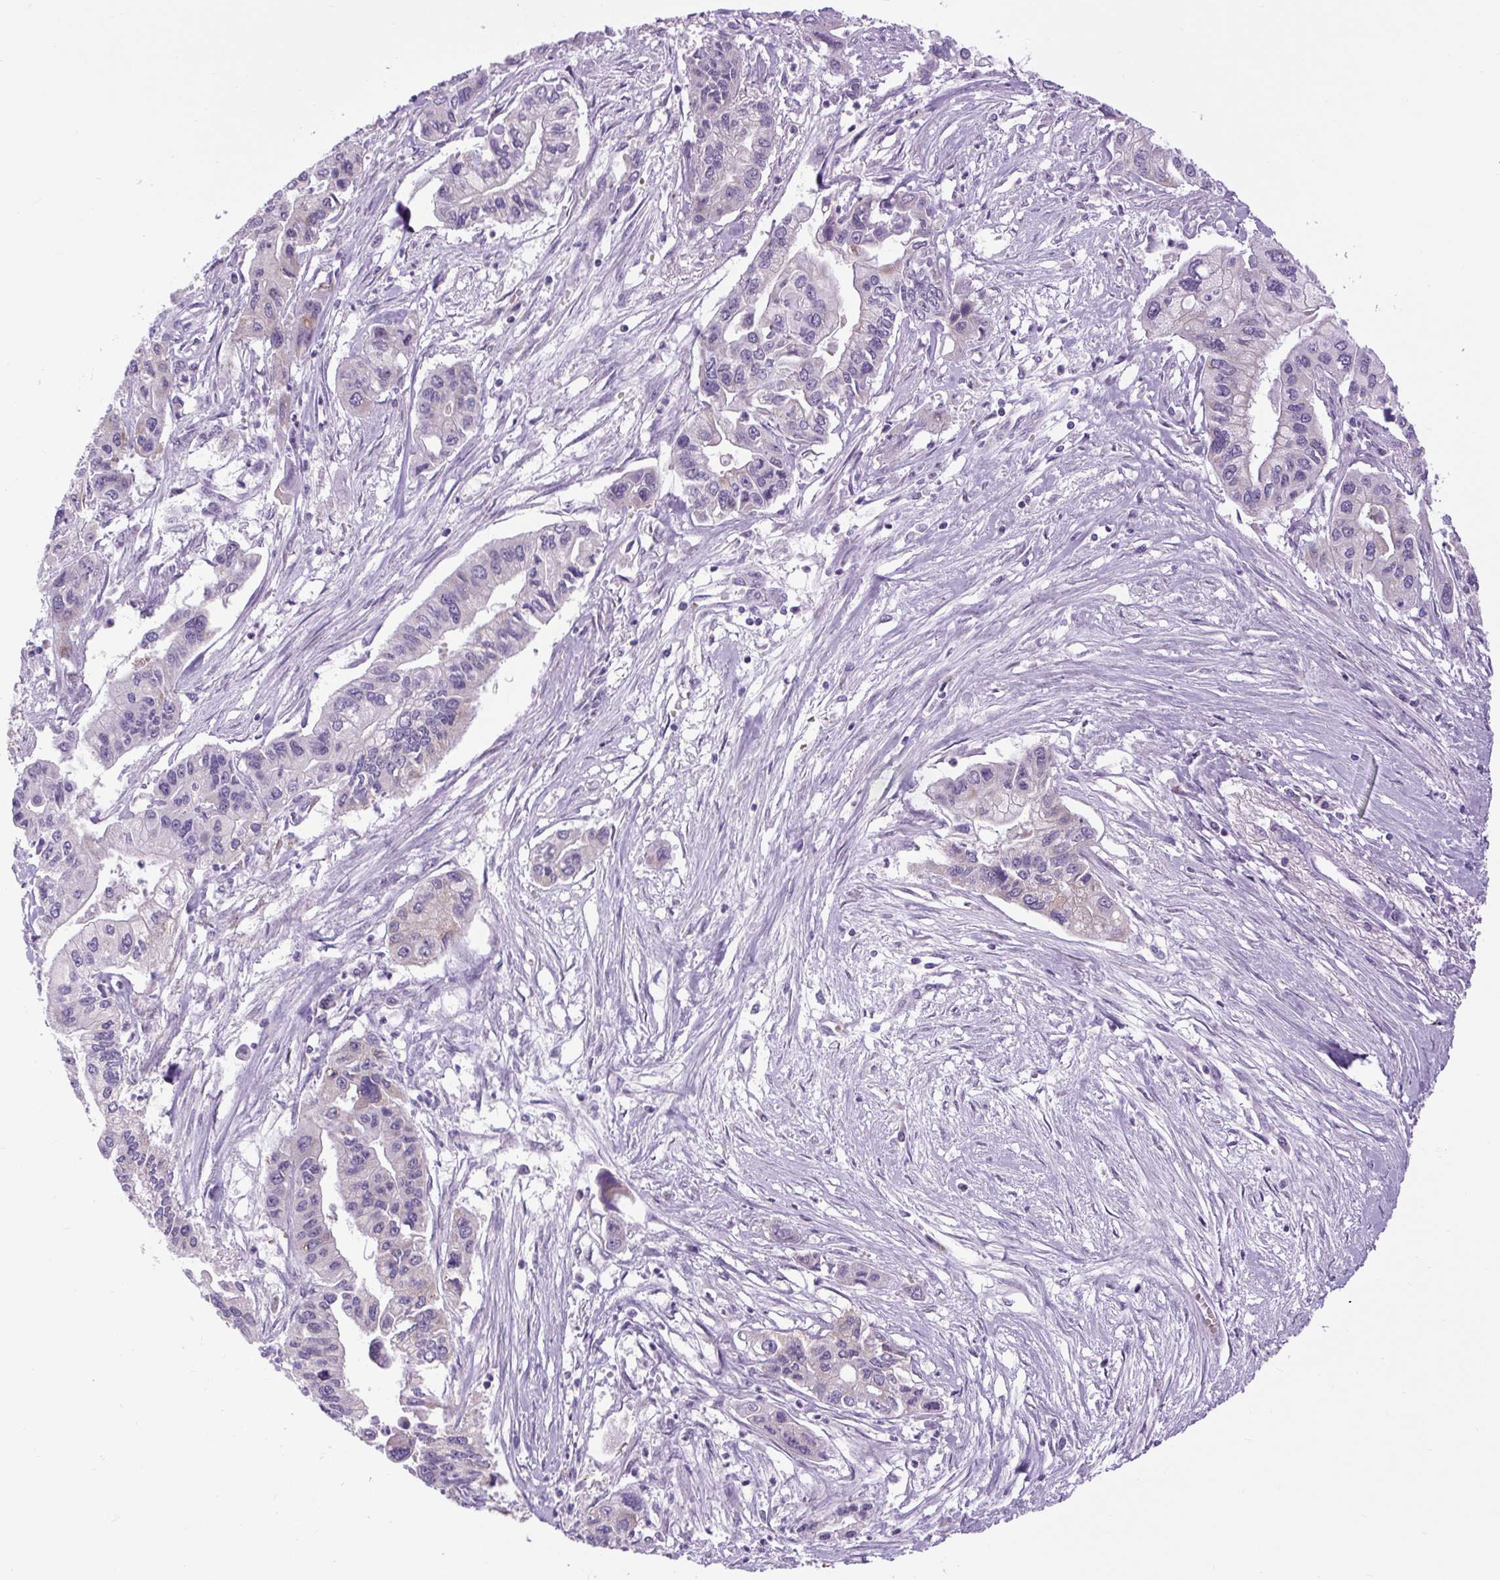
{"staining": {"intensity": "negative", "quantity": "none", "location": "none"}, "tissue": "pancreatic cancer", "cell_type": "Tumor cells", "image_type": "cancer", "snomed": [{"axis": "morphology", "description": "Adenocarcinoma, NOS"}, {"axis": "topography", "description": "Pancreas"}], "caption": "Tumor cells are negative for brown protein staining in pancreatic cancer (adenocarcinoma).", "gene": "SCO2", "patient": {"sex": "male", "age": 62}}